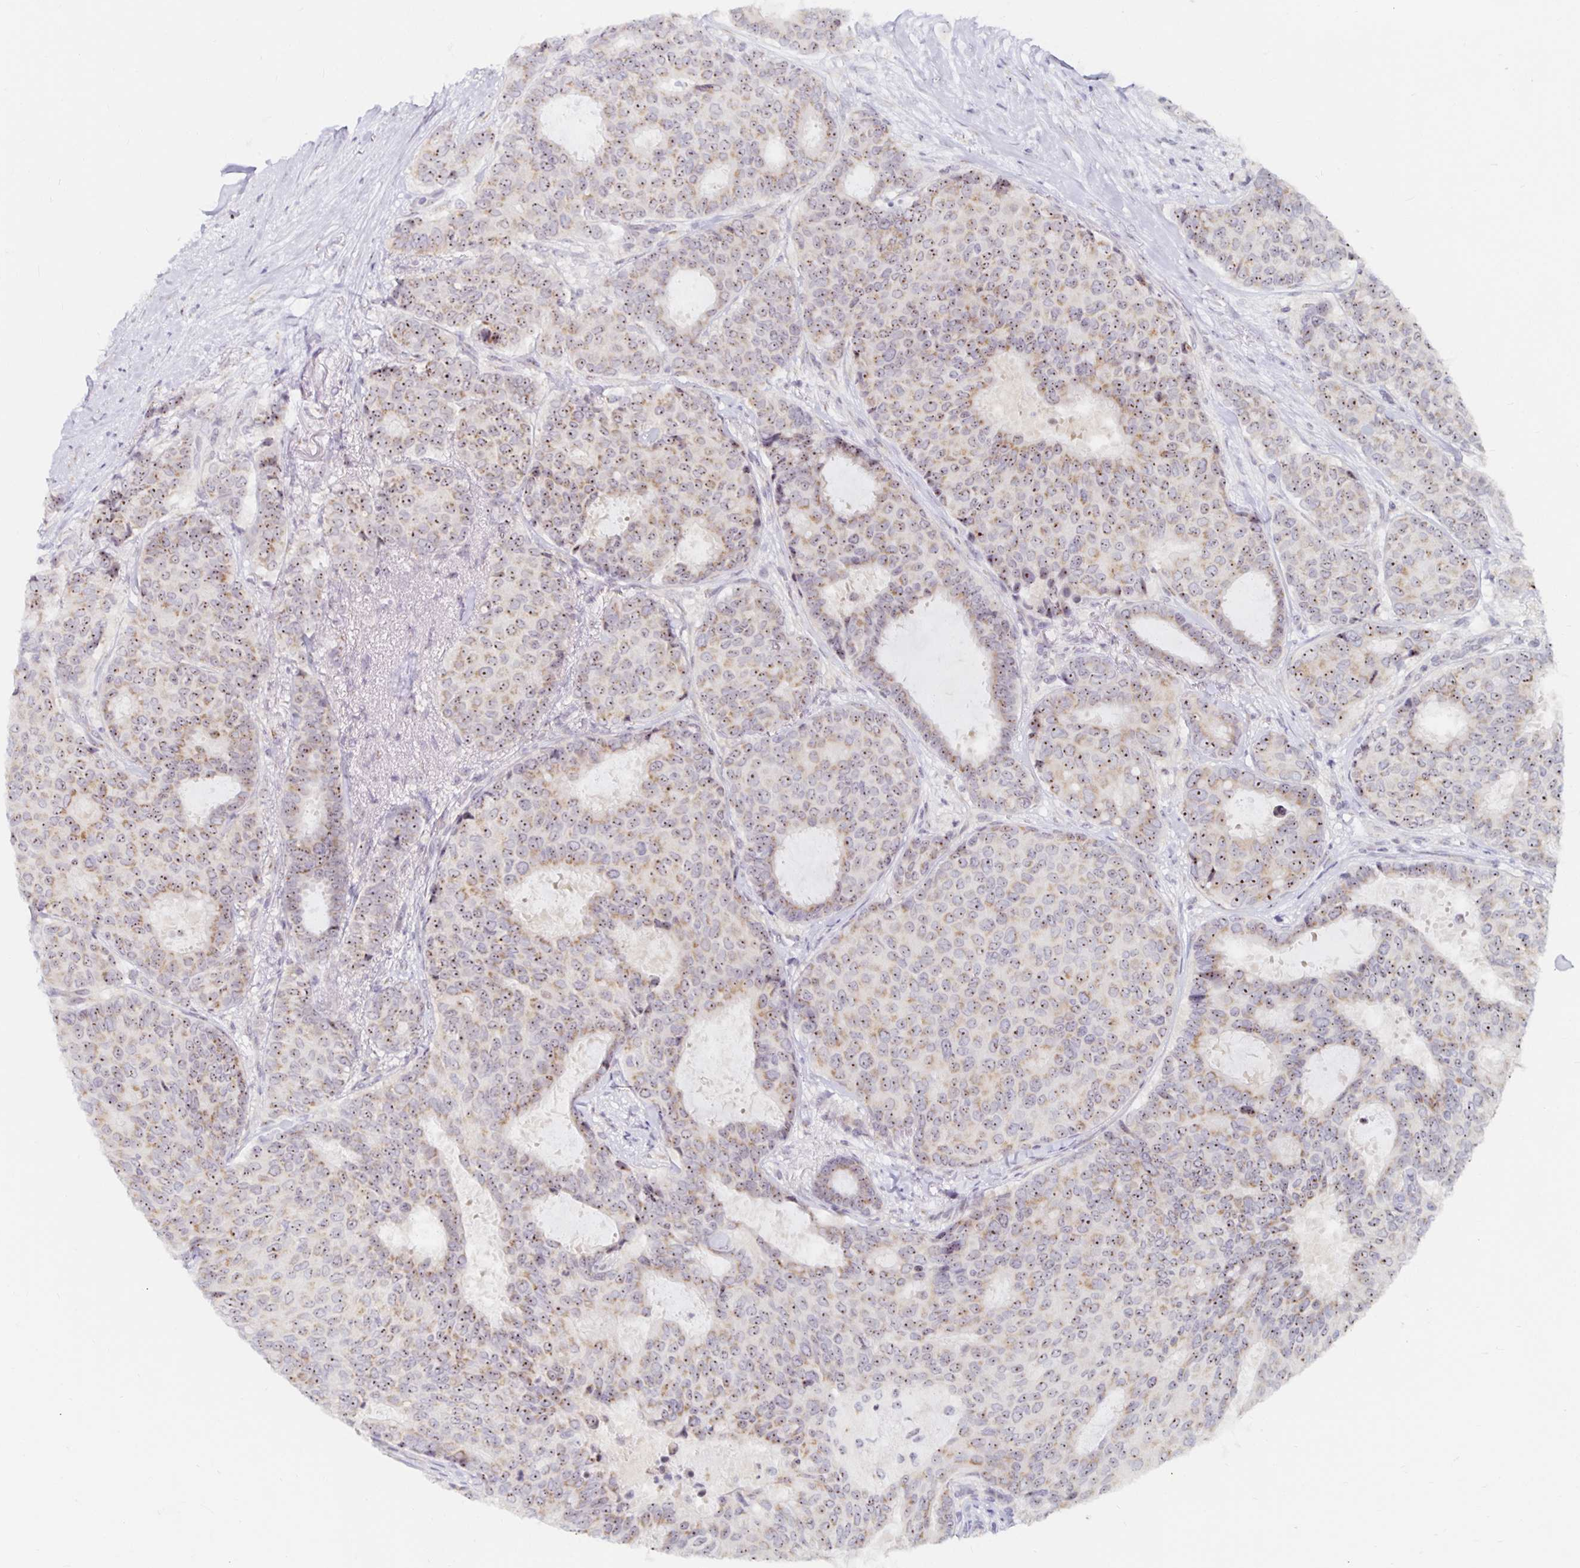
{"staining": {"intensity": "moderate", "quantity": ">75%", "location": "nuclear"}, "tissue": "breast cancer", "cell_type": "Tumor cells", "image_type": "cancer", "snomed": [{"axis": "morphology", "description": "Duct carcinoma"}, {"axis": "topography", "description": "Breast"}], "caption": "Moderate nuclear expression is identified in approximately >75% of tumor cells in breast invasive ductal carcinoma.", "gene": "NUP85", "patient": {"sex": "female", "age": 75}}